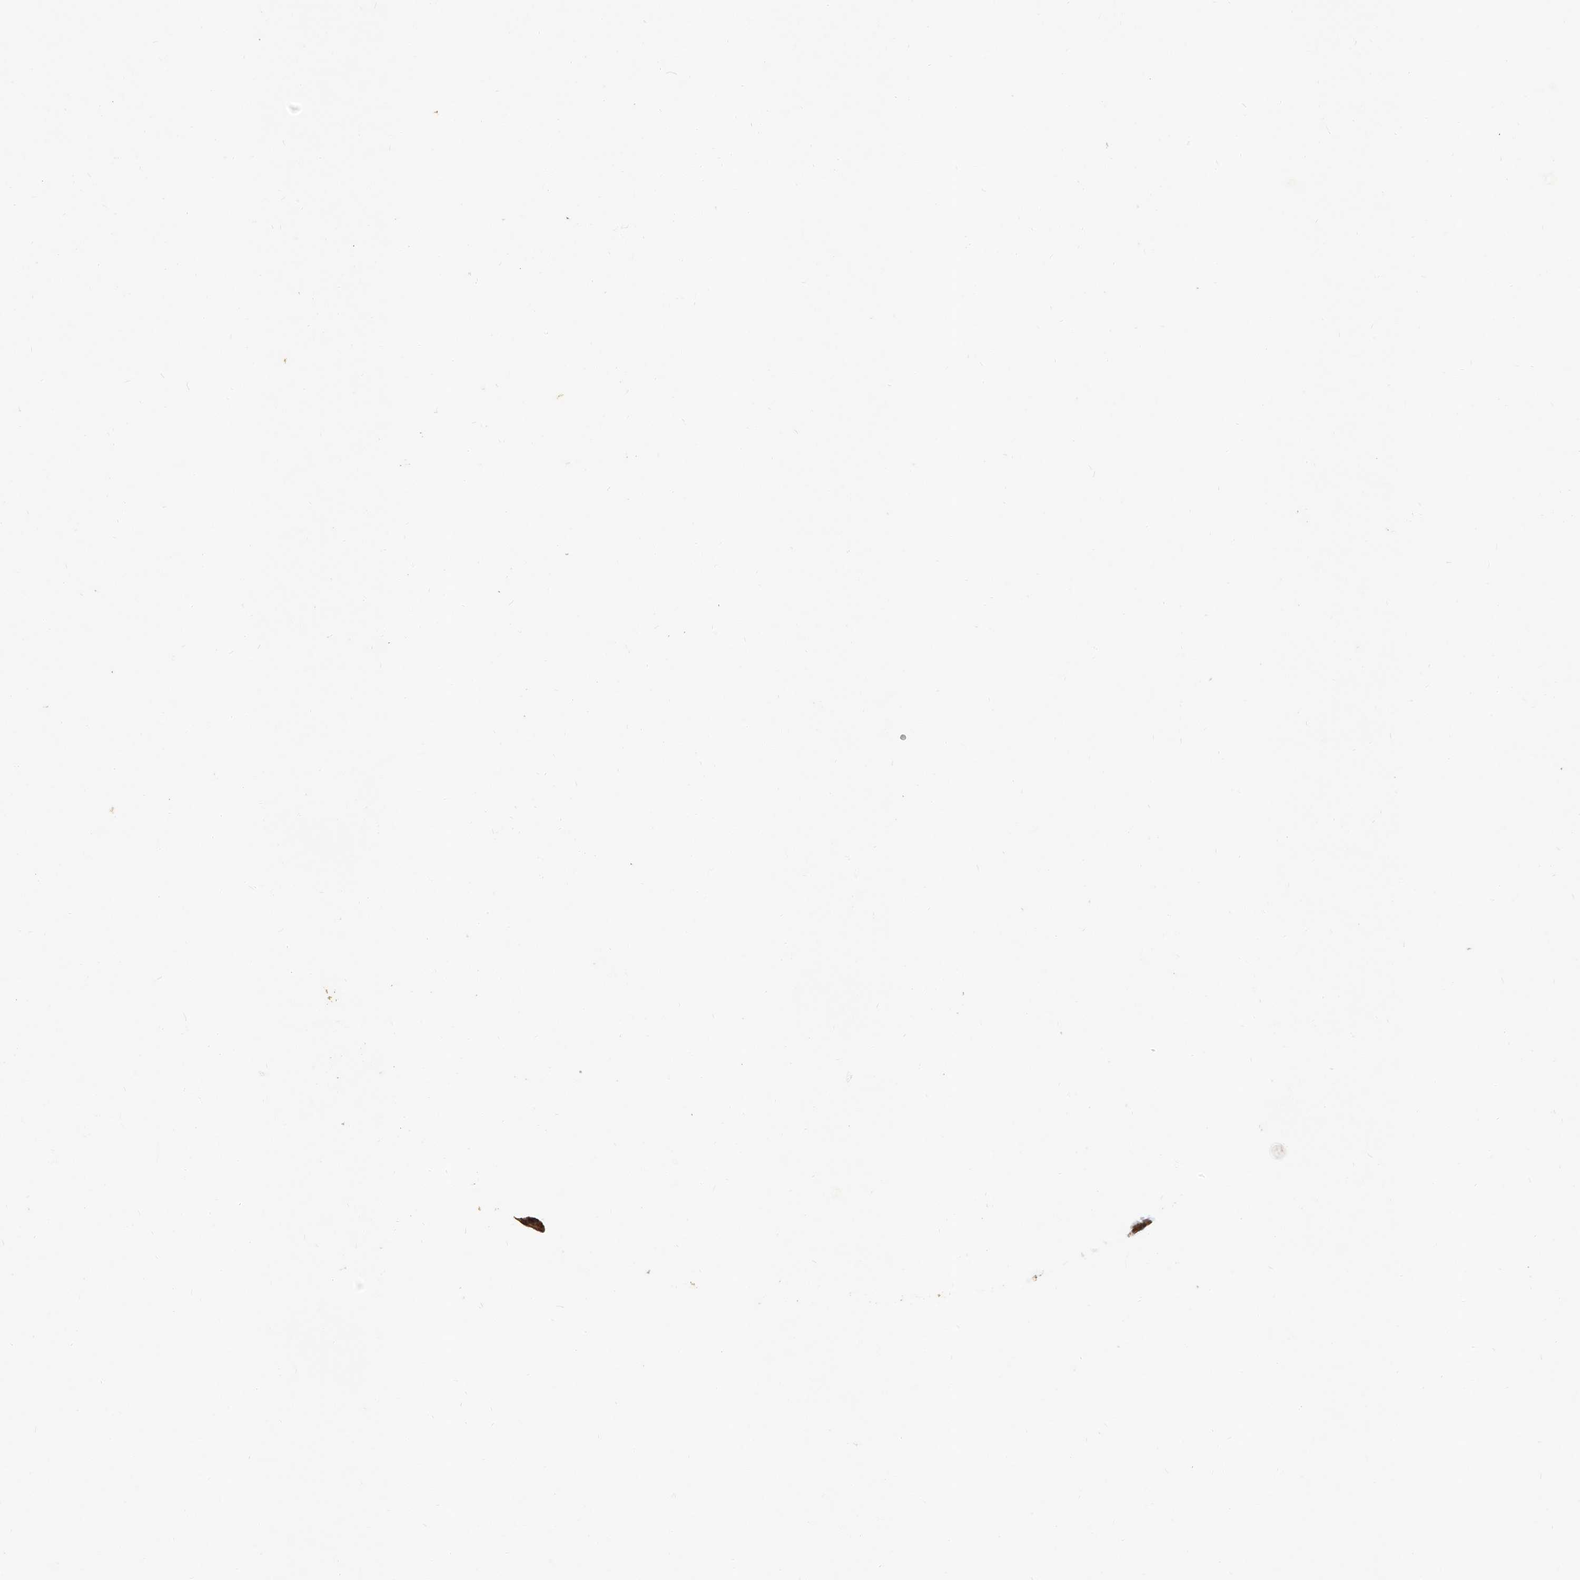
{"staining": {"intensity": "moderate", "quantity": ">75%", "location": "cytoplasmic/membranous"}, "tissue": "gallbladder", "cell_type": "Glandular cells", "image_type": "normal", "snomed": [{"axis": "morphology", "description": "Normal tissue, NOS"}, {"axis": "topography", "description": "Gallbladder"}], "caption": "Protein analysis of benign gallbladder displays moderate cytoplasmic/membranous staining in about >75% of glandular cells.", "gene": "JAG2", "patient": {"sex": "female", "age": 64}}